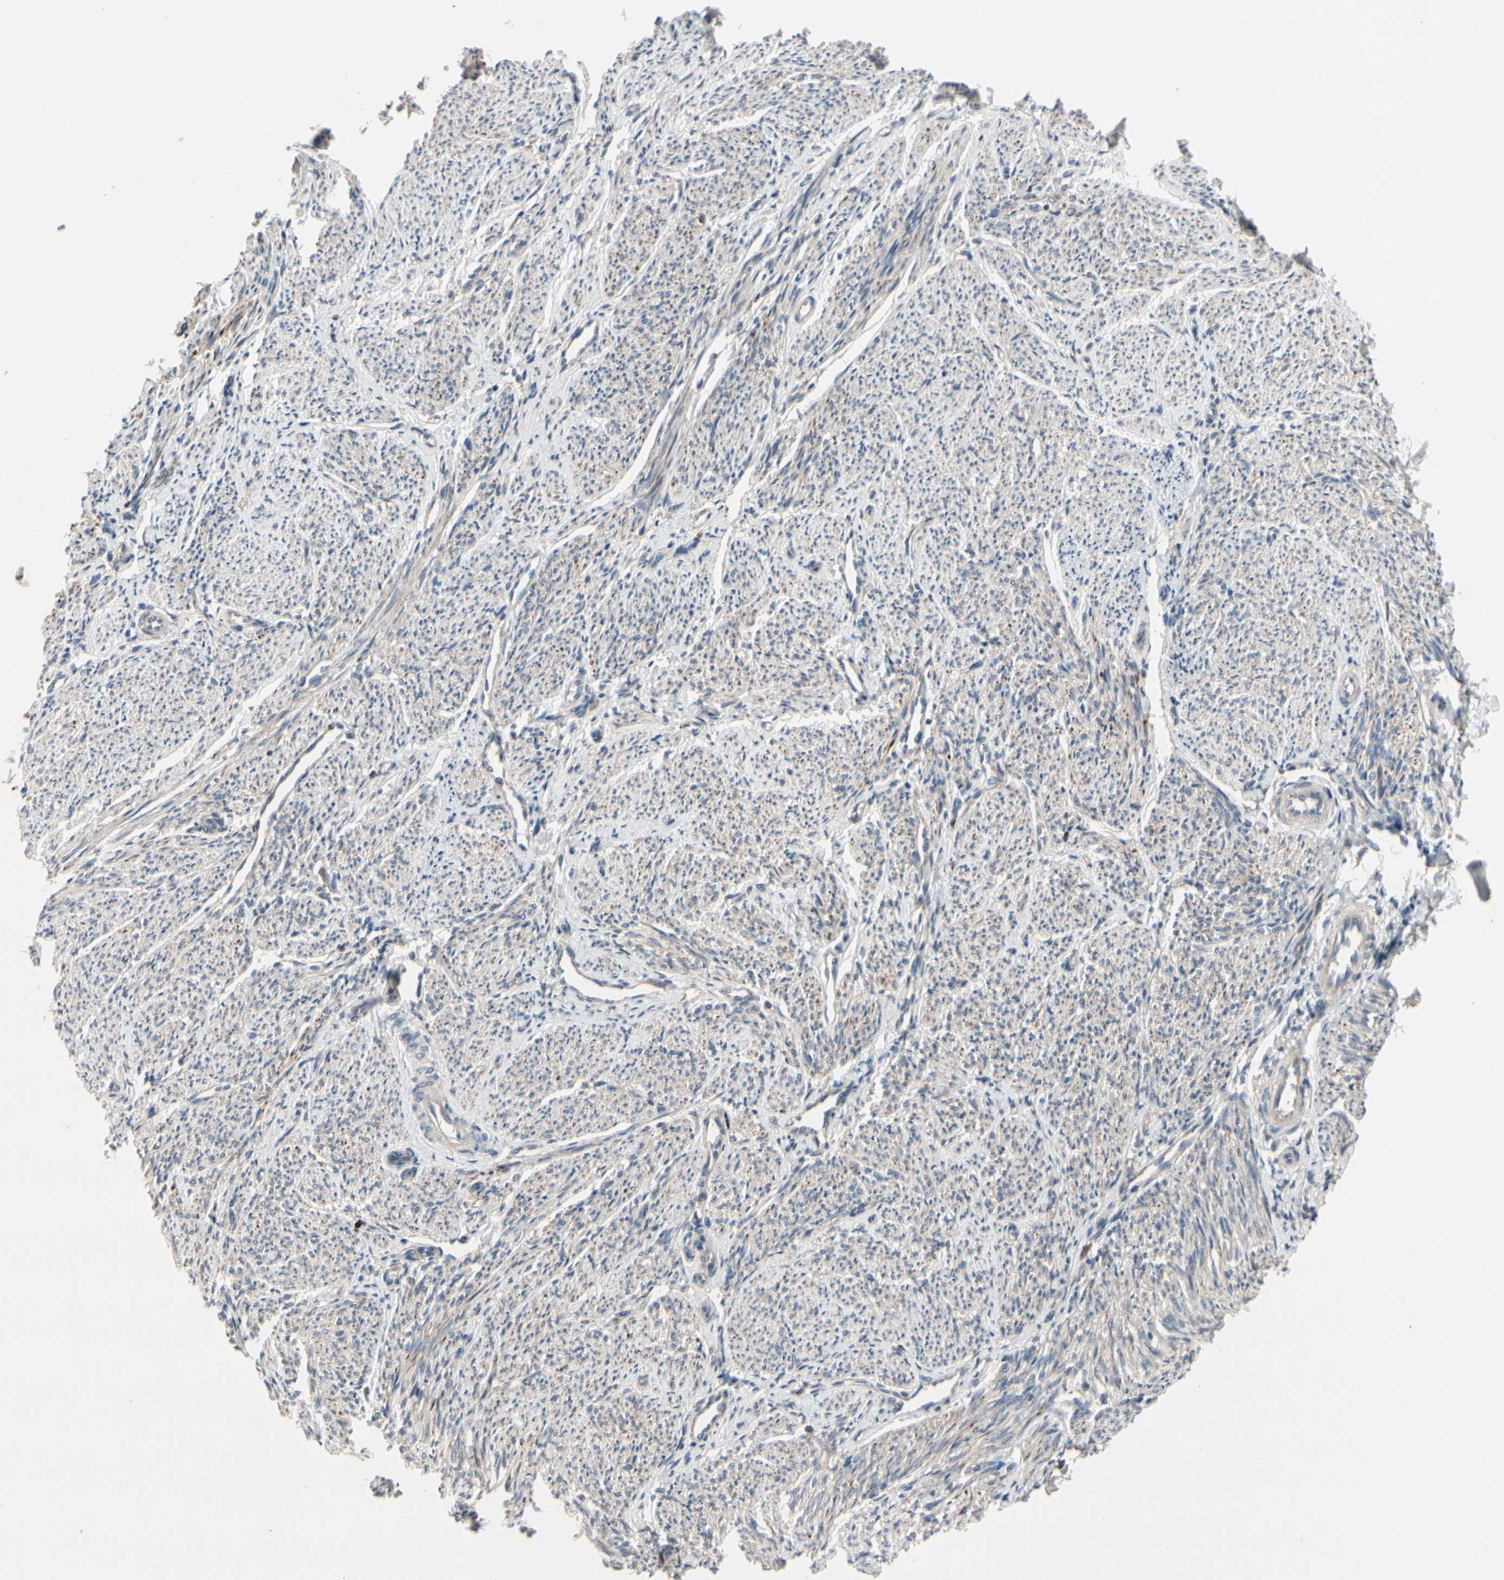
{"staining": {"intensity": "moderate", "quantity": ">75%", "location": "cytoplasmic/membranous"}, "tissue": "smooth muscle", "cell_type": "Smooth muscle cells", "image_type": "normal", "snomed": [{"axis": "morphology", "description": "Normal tissue, NOS"}, {"axis": "topography", "description": "Smooth muscle"}], "caption": "Immunohistochemistry (IHC) staining of normal smooth muscle, which shows medium levels of moderate cytoplasmic/membranous staining in about >75% of smooth muscle cells indicating moderate cytoplasmic/membranous protein expression. The staining was performed using DAB (3,3'-diaminobenzidine) (brown) for protein detection and nuclei were counterstained in hematoxylin (blue).", "gene": "ICAM5", "patient": {"sex": "female", "age": 65}}